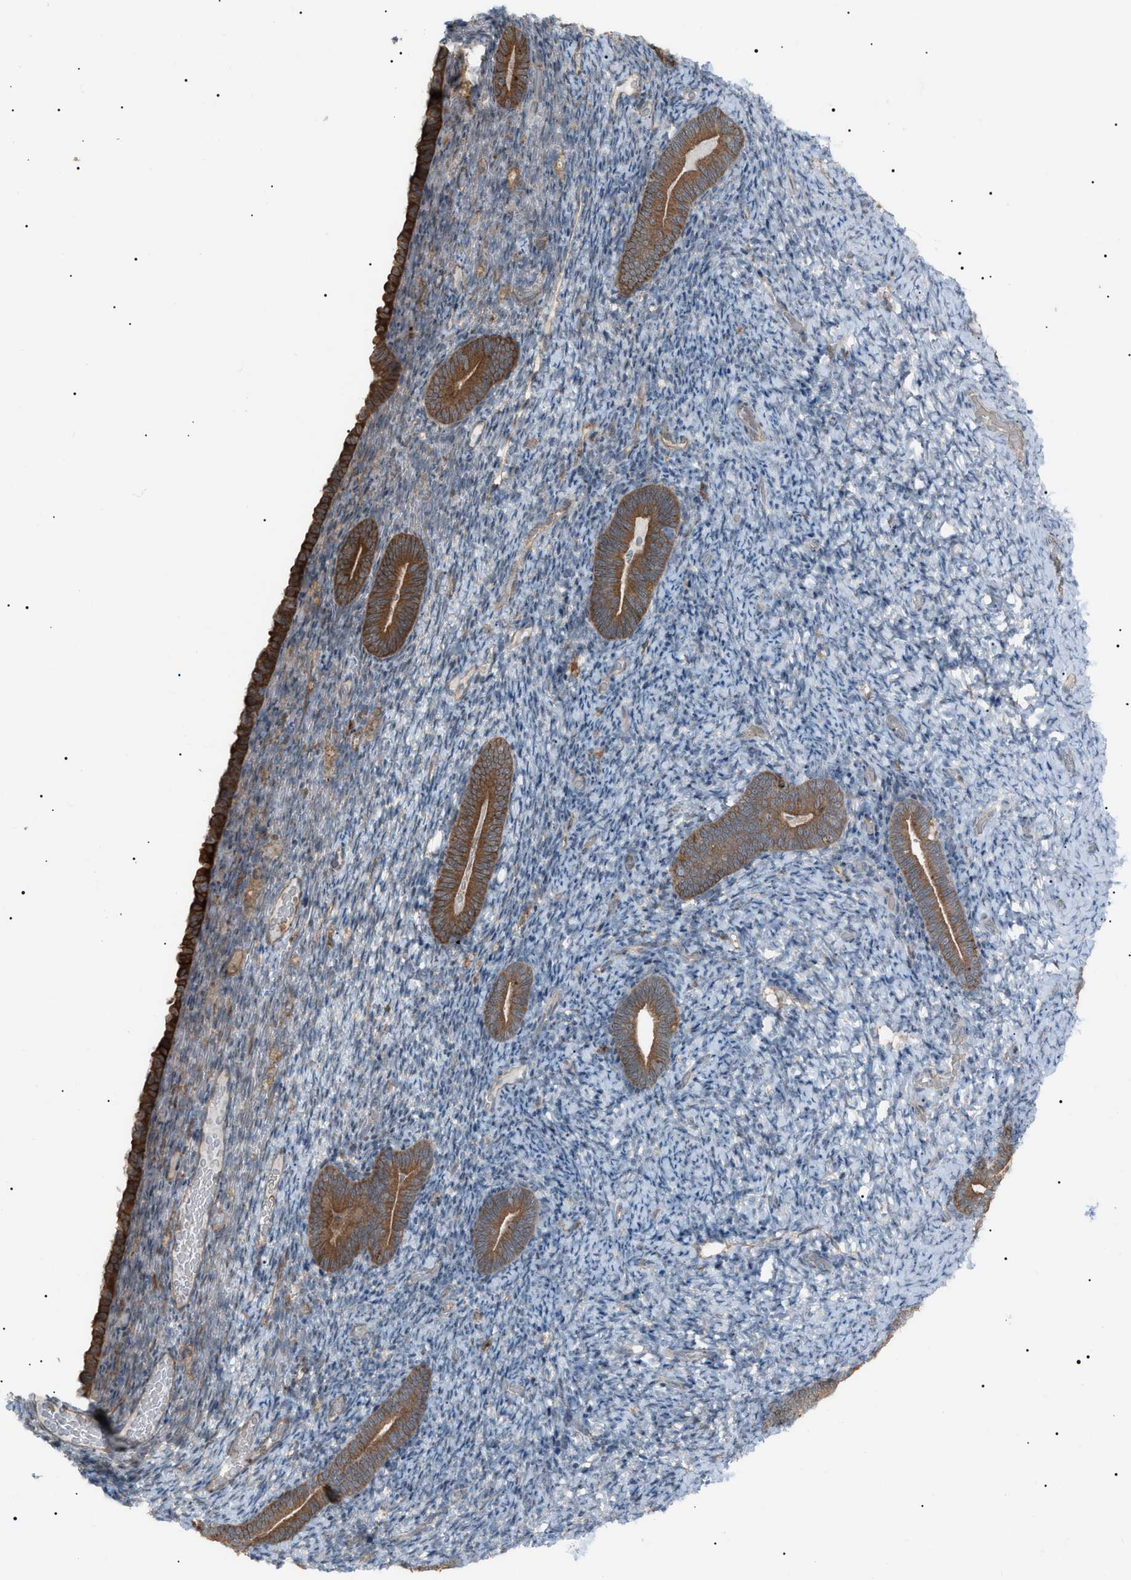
{"staining": {"intensity": "weak", "quantity": "<25%", "location": "cytoplasmic/membranous"}, "tissue": "endometrium", "cell_type": "Cells in endometrial stroma", "image_type": "normal", "snomed": [{"axis": "morphology", "description": "Normal tissue, NOS"}, {"axis": "topography", "description": "Endometrium"}], "caption": "A high-resolution micrograph shows IHC staining of normal endometrium, which shows no significant expression in cells in endometrial stroma.", "gene": "LPIN2", "patient": {"sex": "female", "age": 51}}